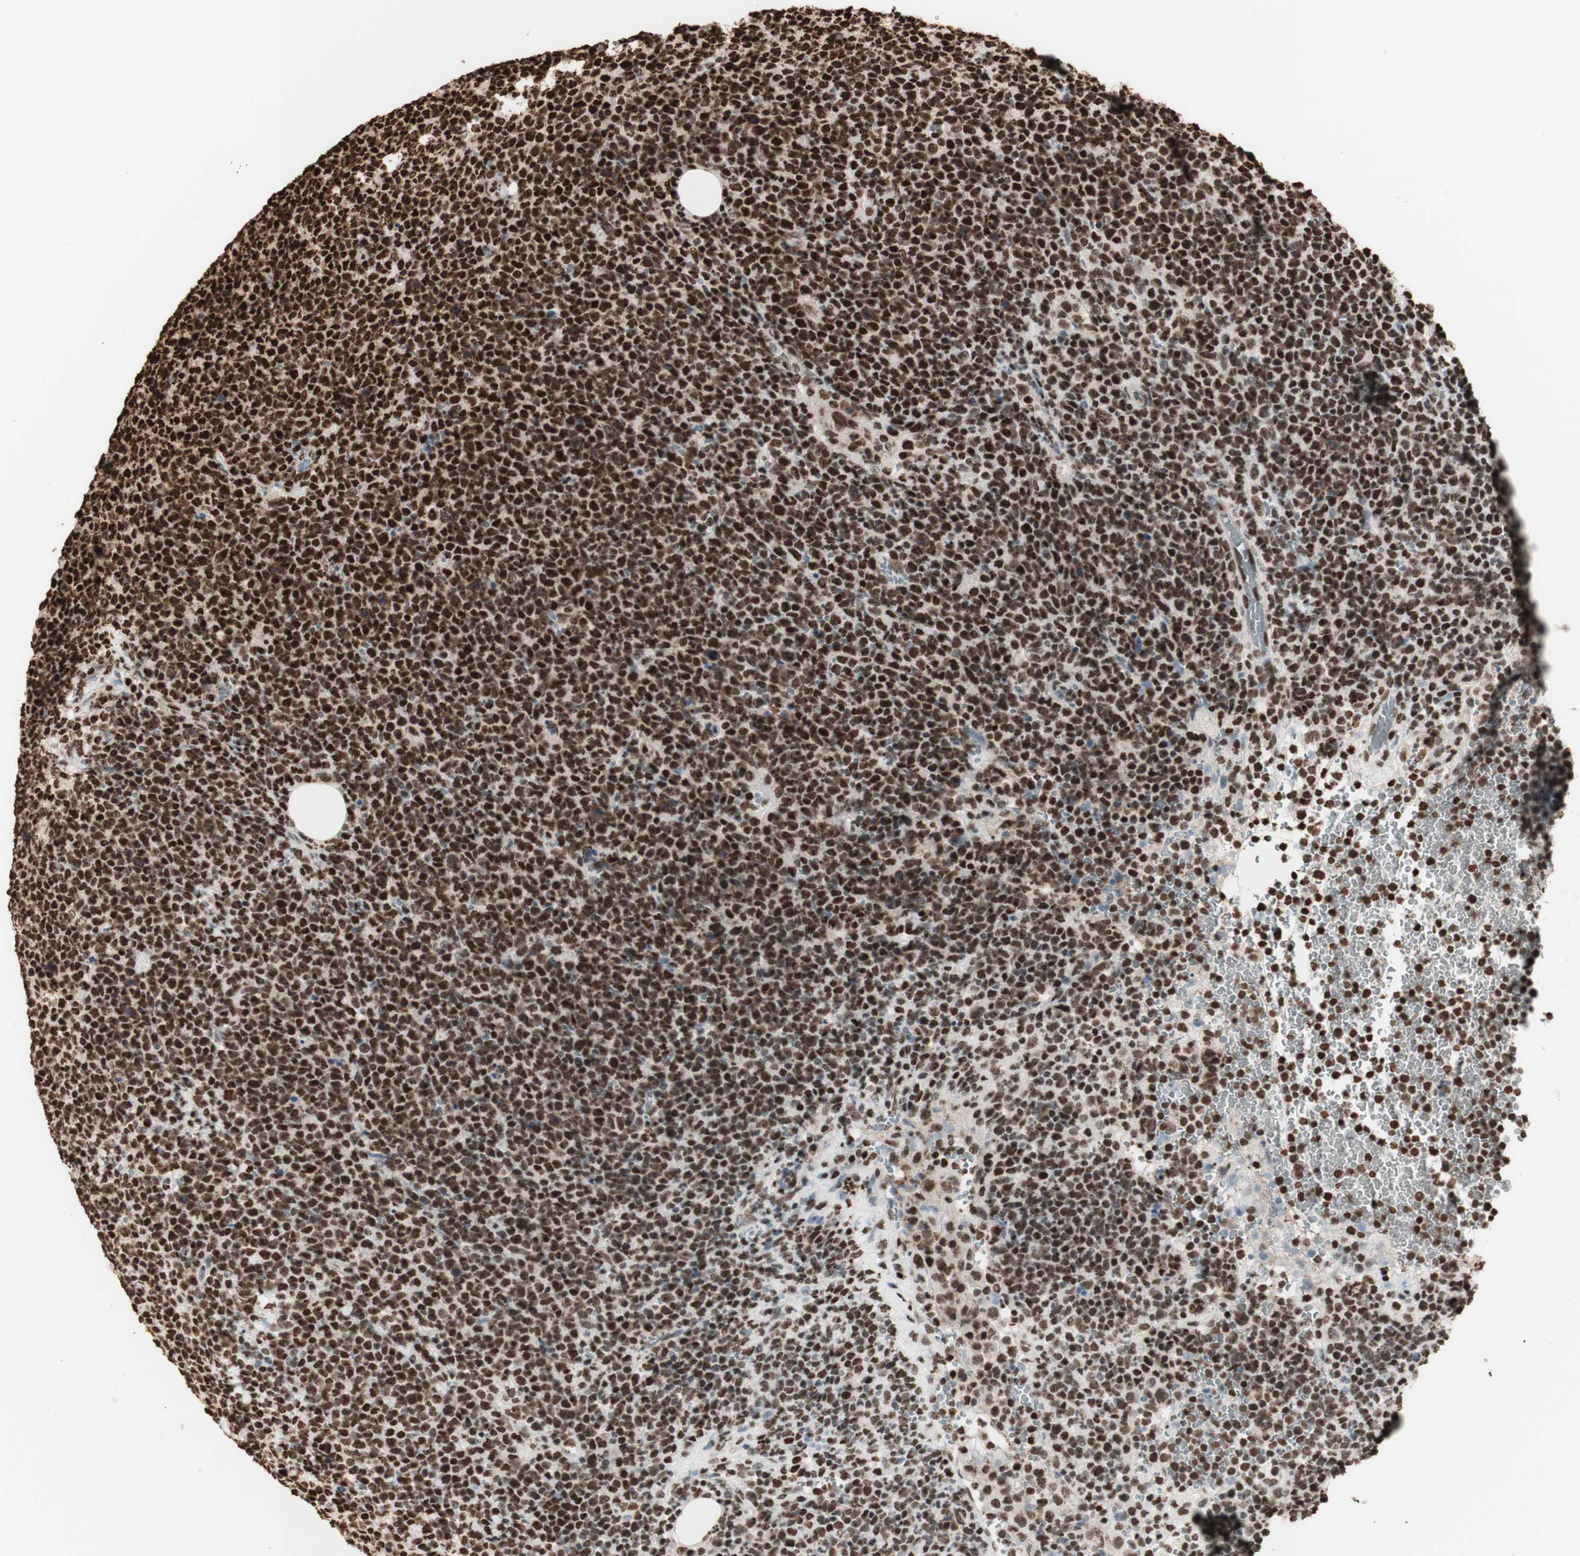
{"staining": {"intensity": "strong", "quantity": ">75%", "location": "nuclear"}, "tissue": "lymphoma", "cell_type": "Tumor cells", "image_type": "cancer", "snomed": [{"axis": "morphology", "description": "Malignant lymphoma, non-Hodgkin's type, High grade"}, {"axis": "topography", "description": "Lymph node"}], "caption": "IHC staining of malignant lymphoma, non-Hodgkin's type (high-grade), which reveals high levels of strong nuclear positivity in about >75% of tumor cells indicating strong nuclear protein staining. The staining was performed using DAB (3,3'-diaminobenzidine) (brown) for protein detection and nuclei were counterstained in hematoxylin (blue).", "gene": "HNRNPA2B1", "patient": {"sex": "male", "age": 61}}